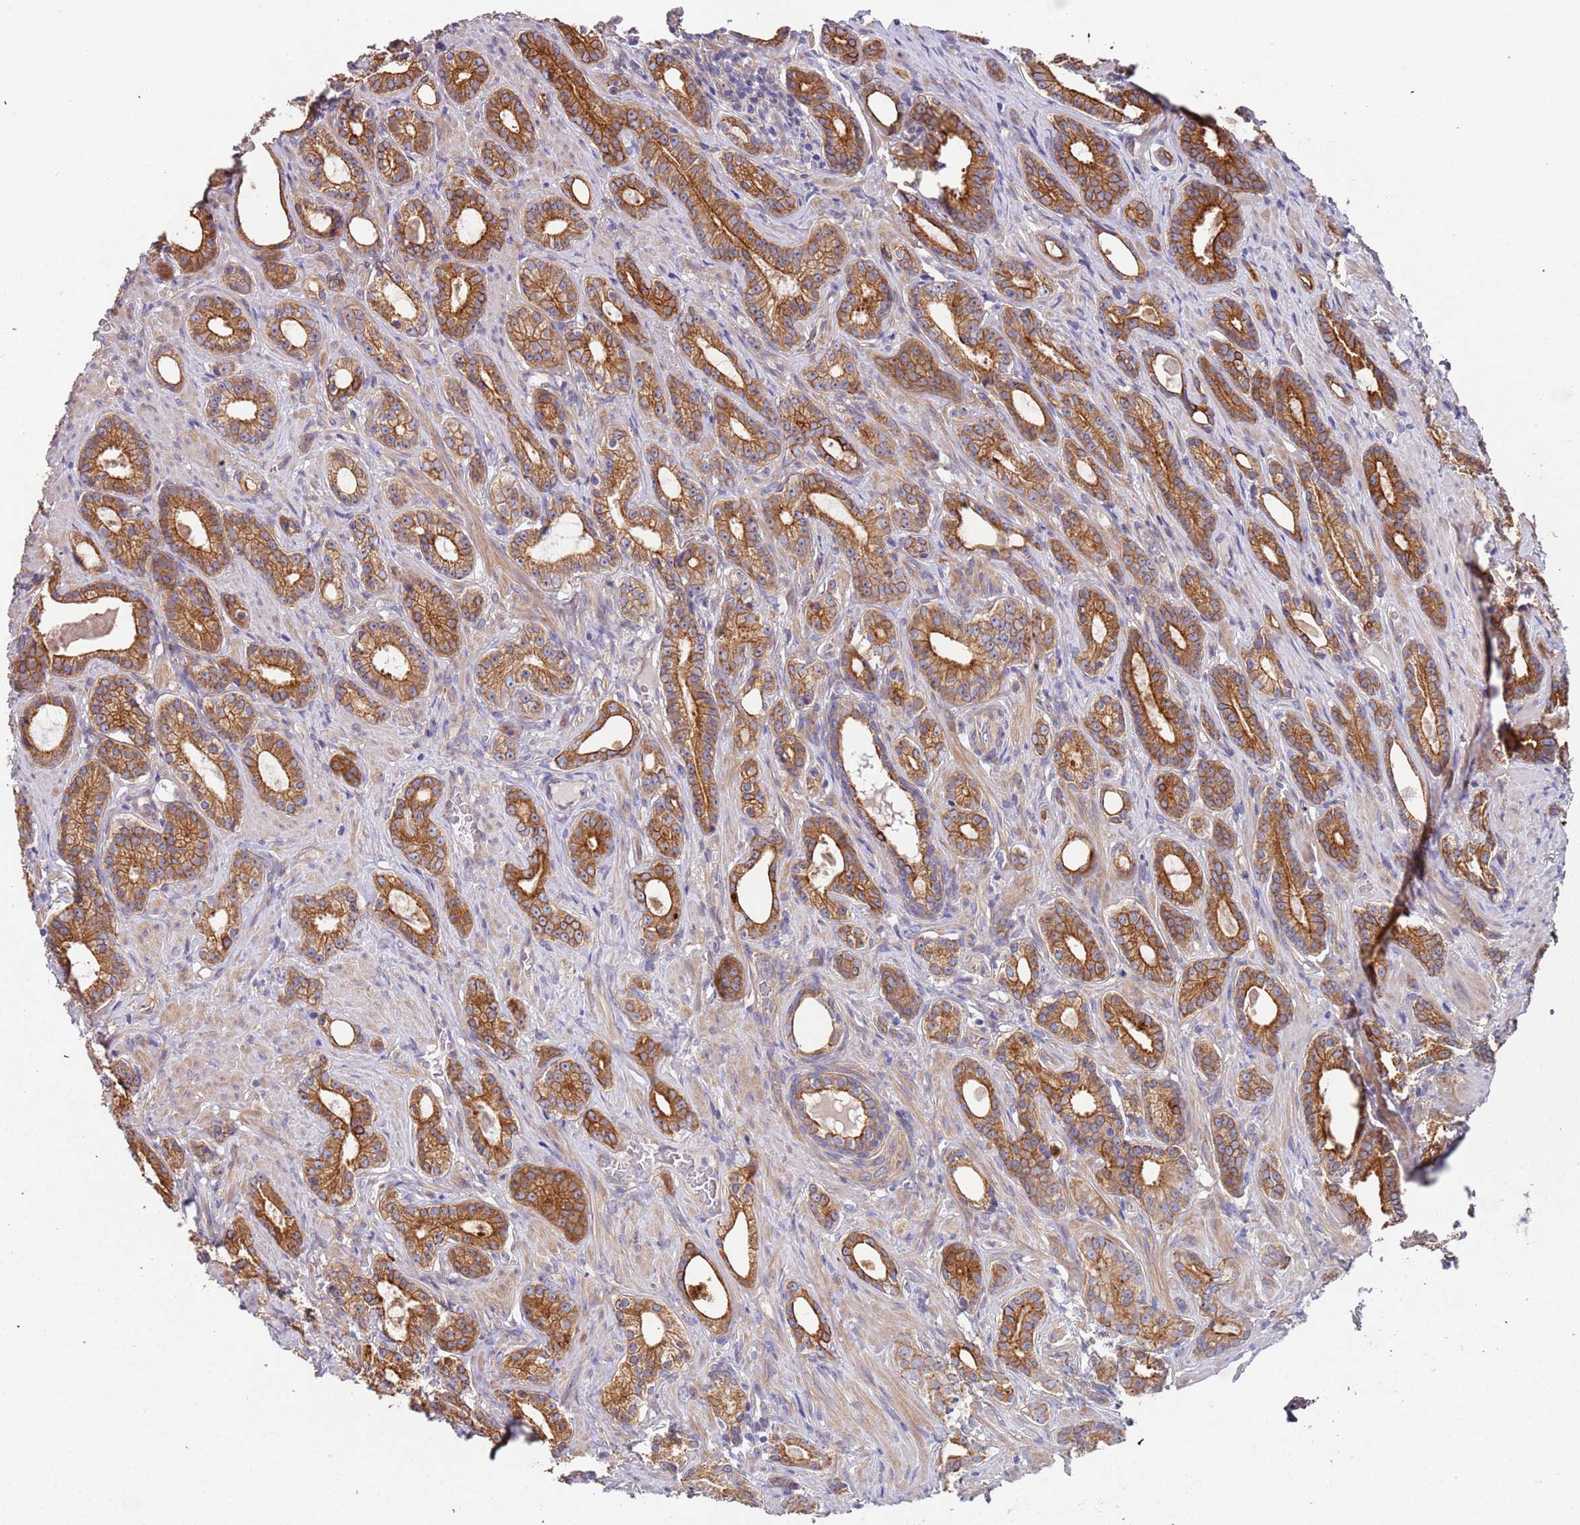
{"staining": {"intensity": "moderate", "quantity": ">75%", "location": "cytoplasmic/membranous"}, "tissue": "prostate cancer", "cell_type": "Tumor cells", "image_type": "cancer", "snomed": [{"axis": "morphology", "description": "Adenocarcinoma, Low grade"}, {"axis": "topography", "description": "Prostate"}], "caption": "The photomicrograph shows staining of prostate low-grade adenocarcinoma, revealing moderate cytoplasmic/membranous protein expression (brown color) within tumor cells.", "gene": "LAMB4", "patient": {"sex": "male", "age": 71}}